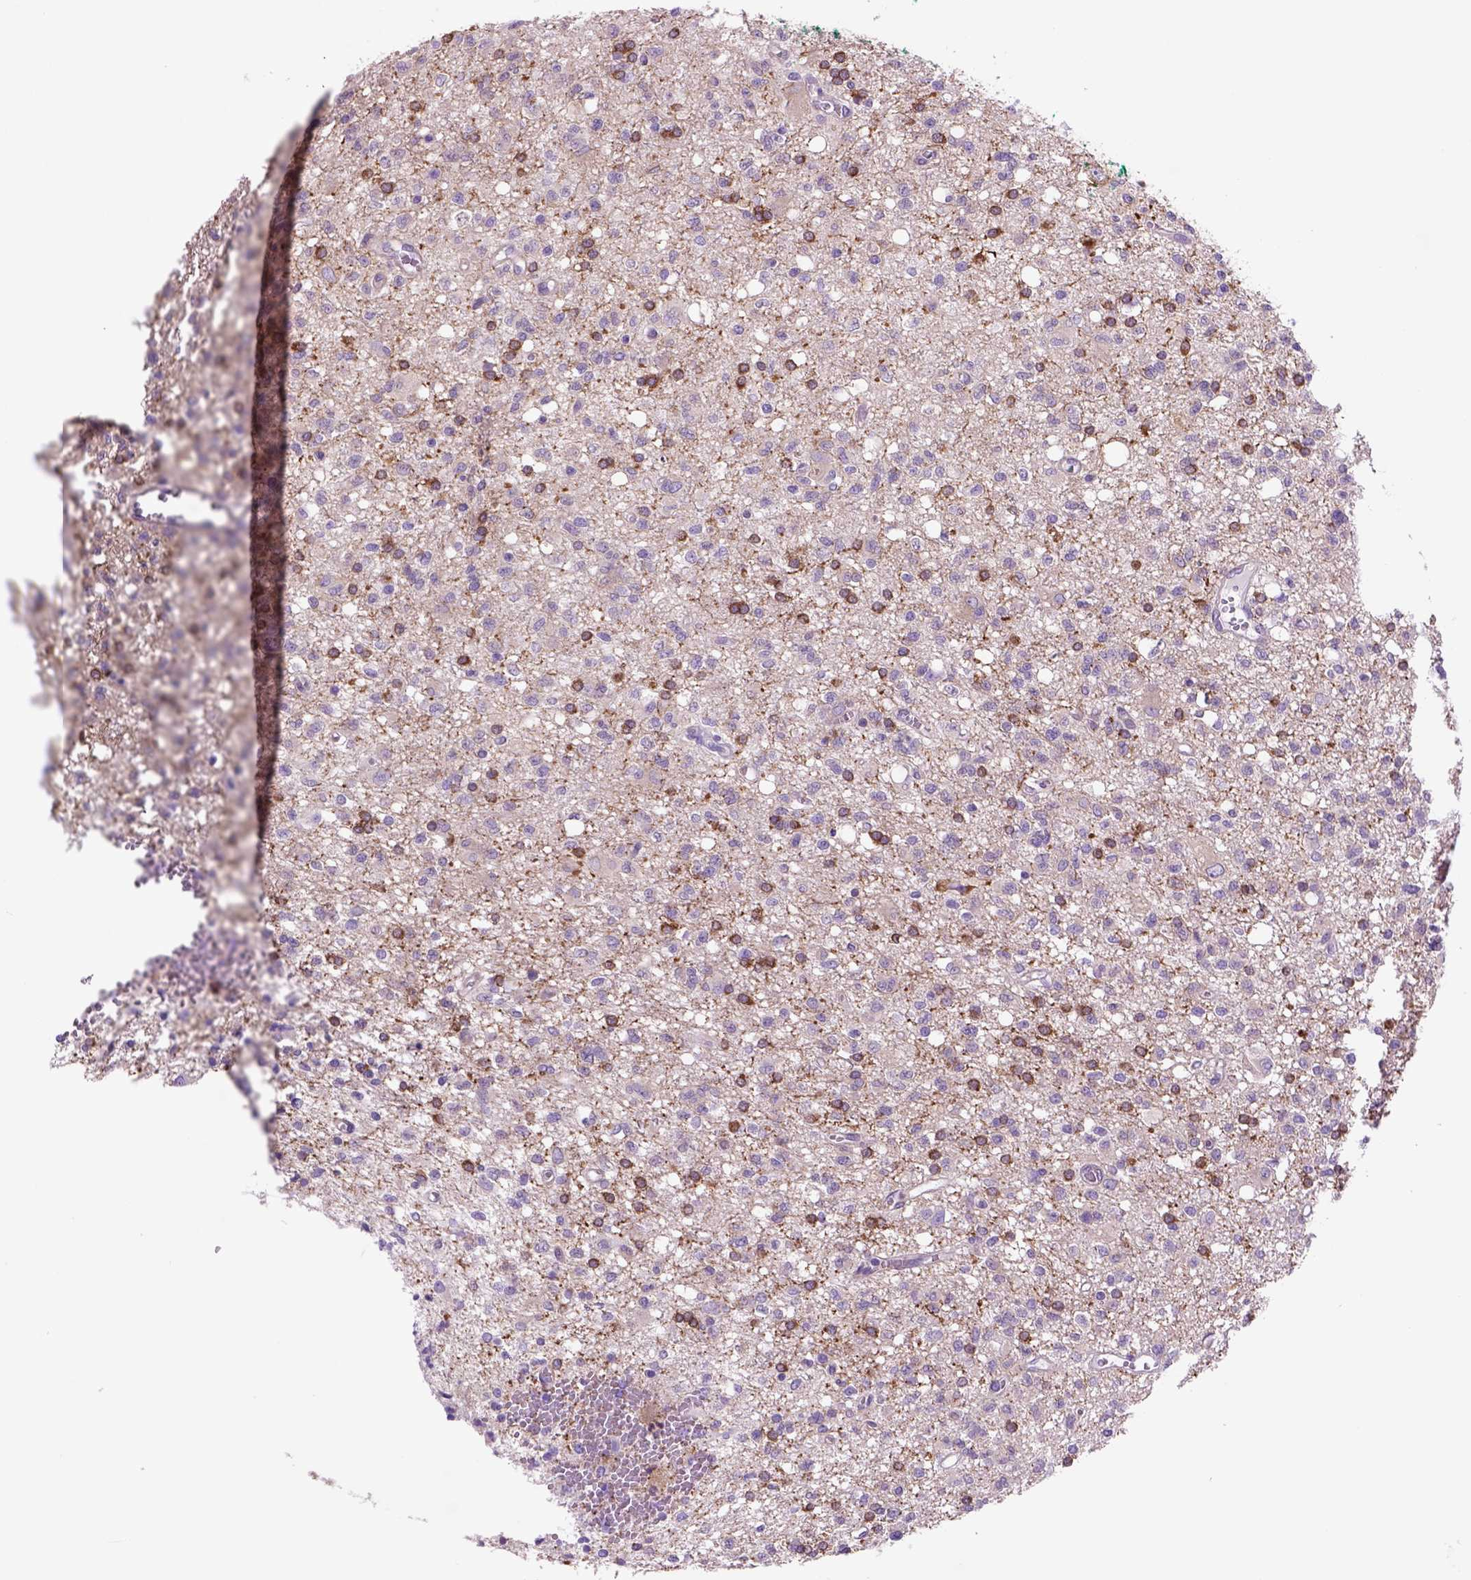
{"staining": {"intensity": "negative", "quantity": "none", "location": "none"}, "tissue": "glioma", "cell_type": "Tumor cells", "image_type": "cancer", "snomed": [{"axis": "morphology", "description": "Glioma, malignant, Low grade"}, {"axis": "topography", "description": "Brain"}], "caption": "An IHC image of malignant glioma (low-grade) is shown. There is no staining in tumor cells of malignant glioma (low-grade). The staining is performed using DAB brown chromogen with nuclei counter-stained in using hematoxylin.", "gene": "PIAS3", "patient": {"sex": "male", "age": 64}}